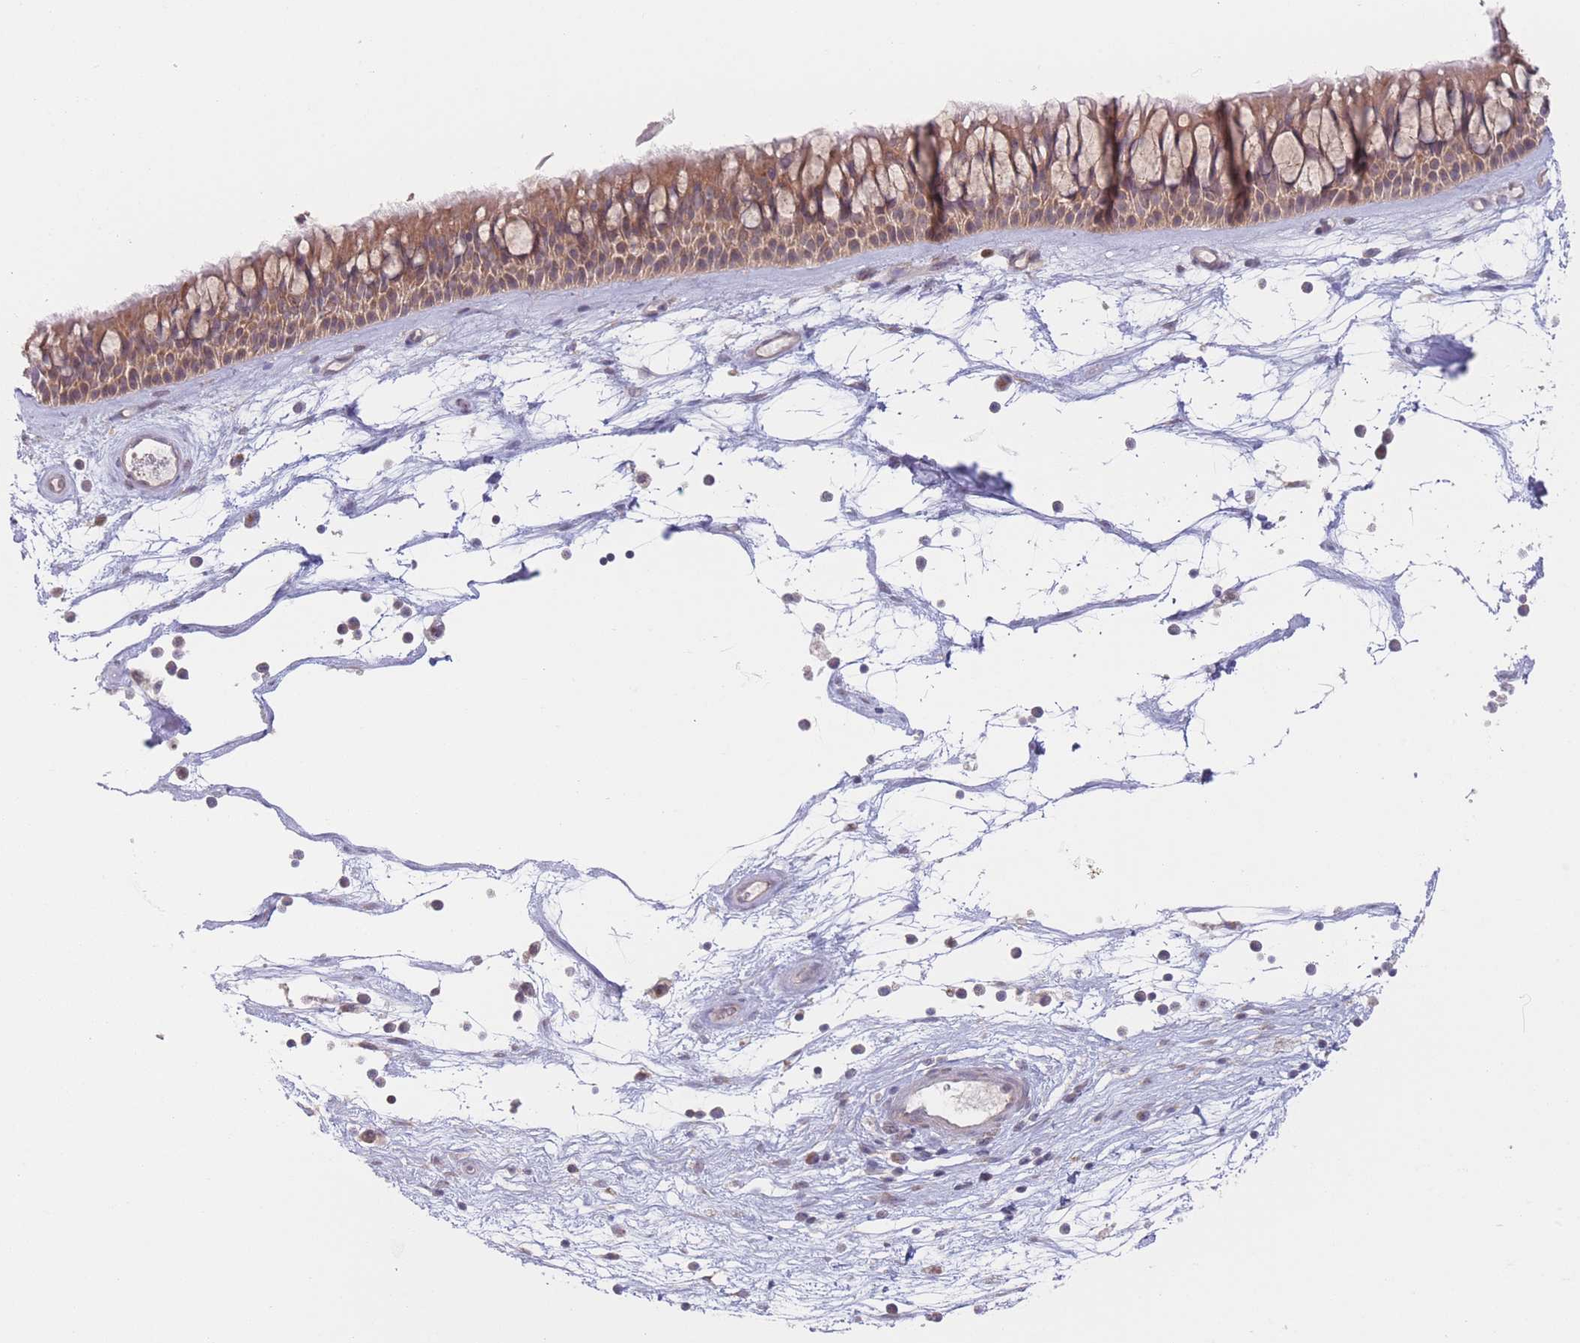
{"staining": {"intensity": "moderate", "quantity": ">75%", "location": "cytoplasmic/membranous"}, "tissue": "nasopharynx", "cell_type": "Respiratory epithelial cells", "image_type": "normal", "snomed": [{"axis": "morphology", "description": "Normal tissue, NOS"}, {"axis": "topography", "description": "Nasopharynx"}], "caption": "Human nasopharynx stained for a protein (brown) displays moderate cytoplasmic/membranous positive expression in approximately >75% of respiratory epithelial cells.", "gene": "PPM1A", "patient": {"sex": "male", "age": 64}}